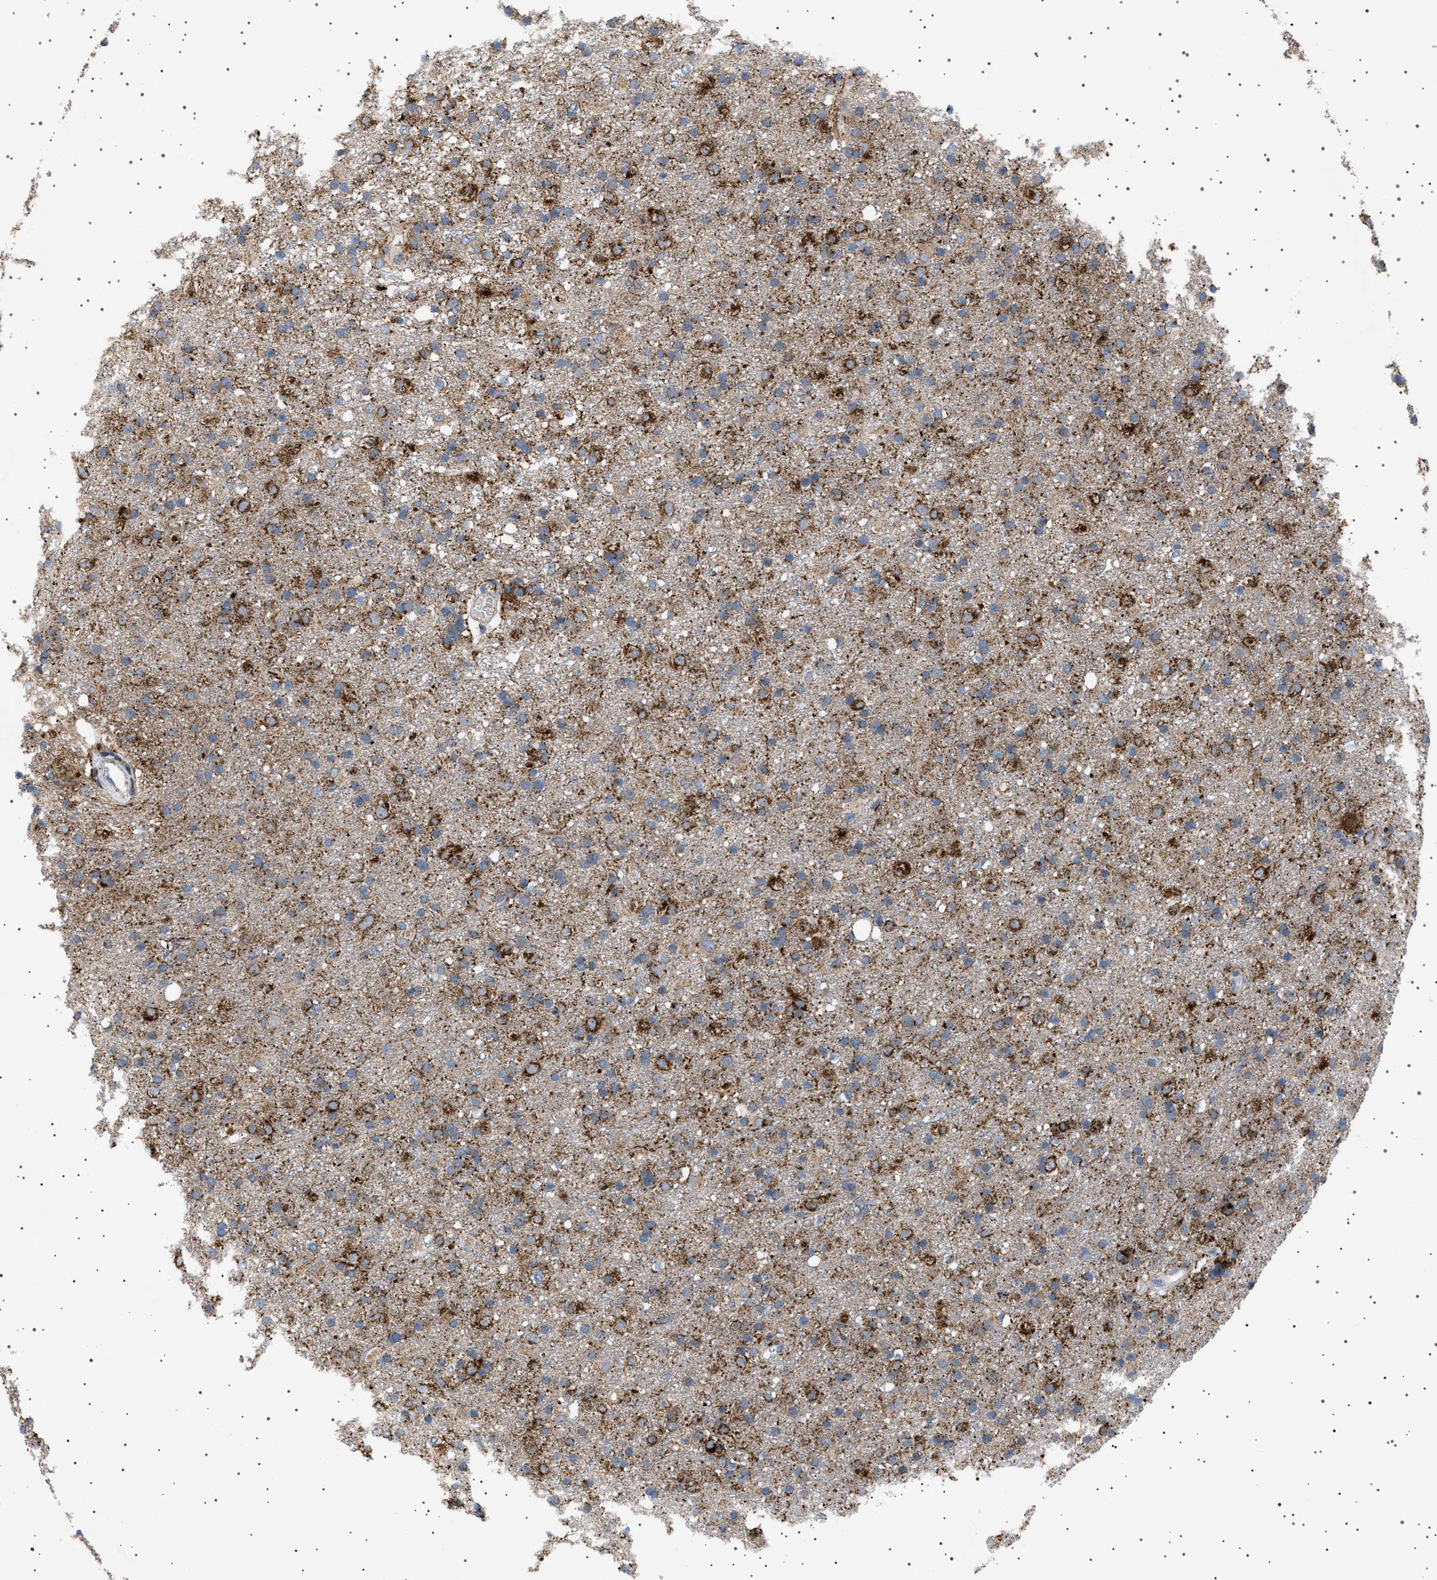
{"staining": {"intensity": "strong", "quantity": "25%-75%", "location": "cytoplasmic/membranous"}, "tissue": "glioma", "cell_type": "Tumor cells", "image_type": "cancer", "snomed": [{"axis": "morphology", "description": "Glioma, malignant, Low grade"}, {"axis": "topography", "description": "Brain"}], "caption": "Human low-grade glioma (malignant) stained for a protein (brown) reveals strong cytoplasmic/membranous positive expression in approximately 25%-75% of tumor cells.", "gene": "UBXN8", "patient": {"sex": "male", "age": 65}}